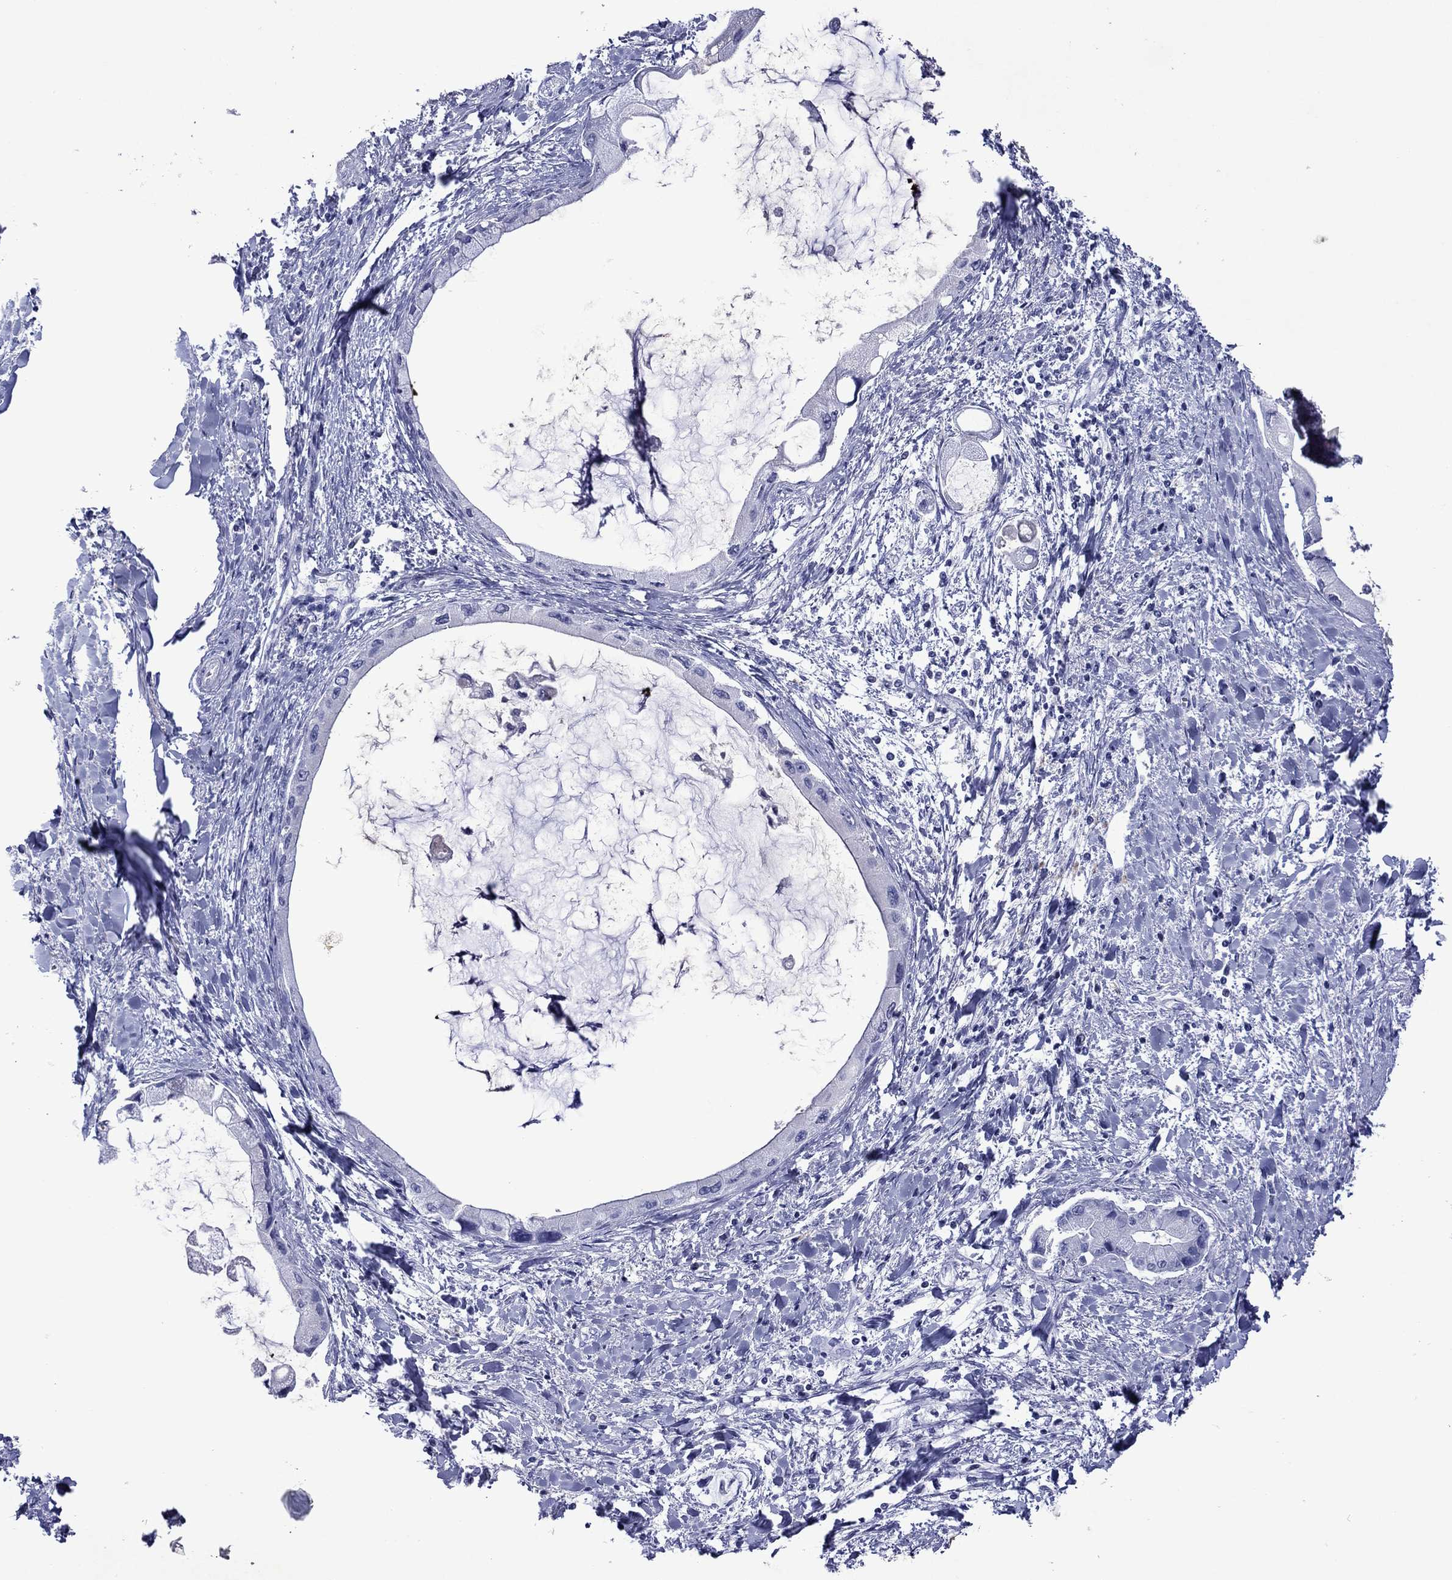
{"staining": {"intensity": "negative", "quantity": "none", "location": "none"}, "tissue": "liver cancer", "cell_type": "Tumor cells", "image_type": "cancer", "snomed": [{"axis": "morphology", "description": "Cholangiocarcinoma"}, {"axis": "topography", "description": "Liver"}], "caption": "An immunohistochemistry (IHC) image of liver cancer (cholangiocarcinoma) is shown. There is no staining in tumor cells of liver cancer (cholangiocarcinoma).", "gene": "PIWIL1", "patient": {"sex": "male", "age": 50}}